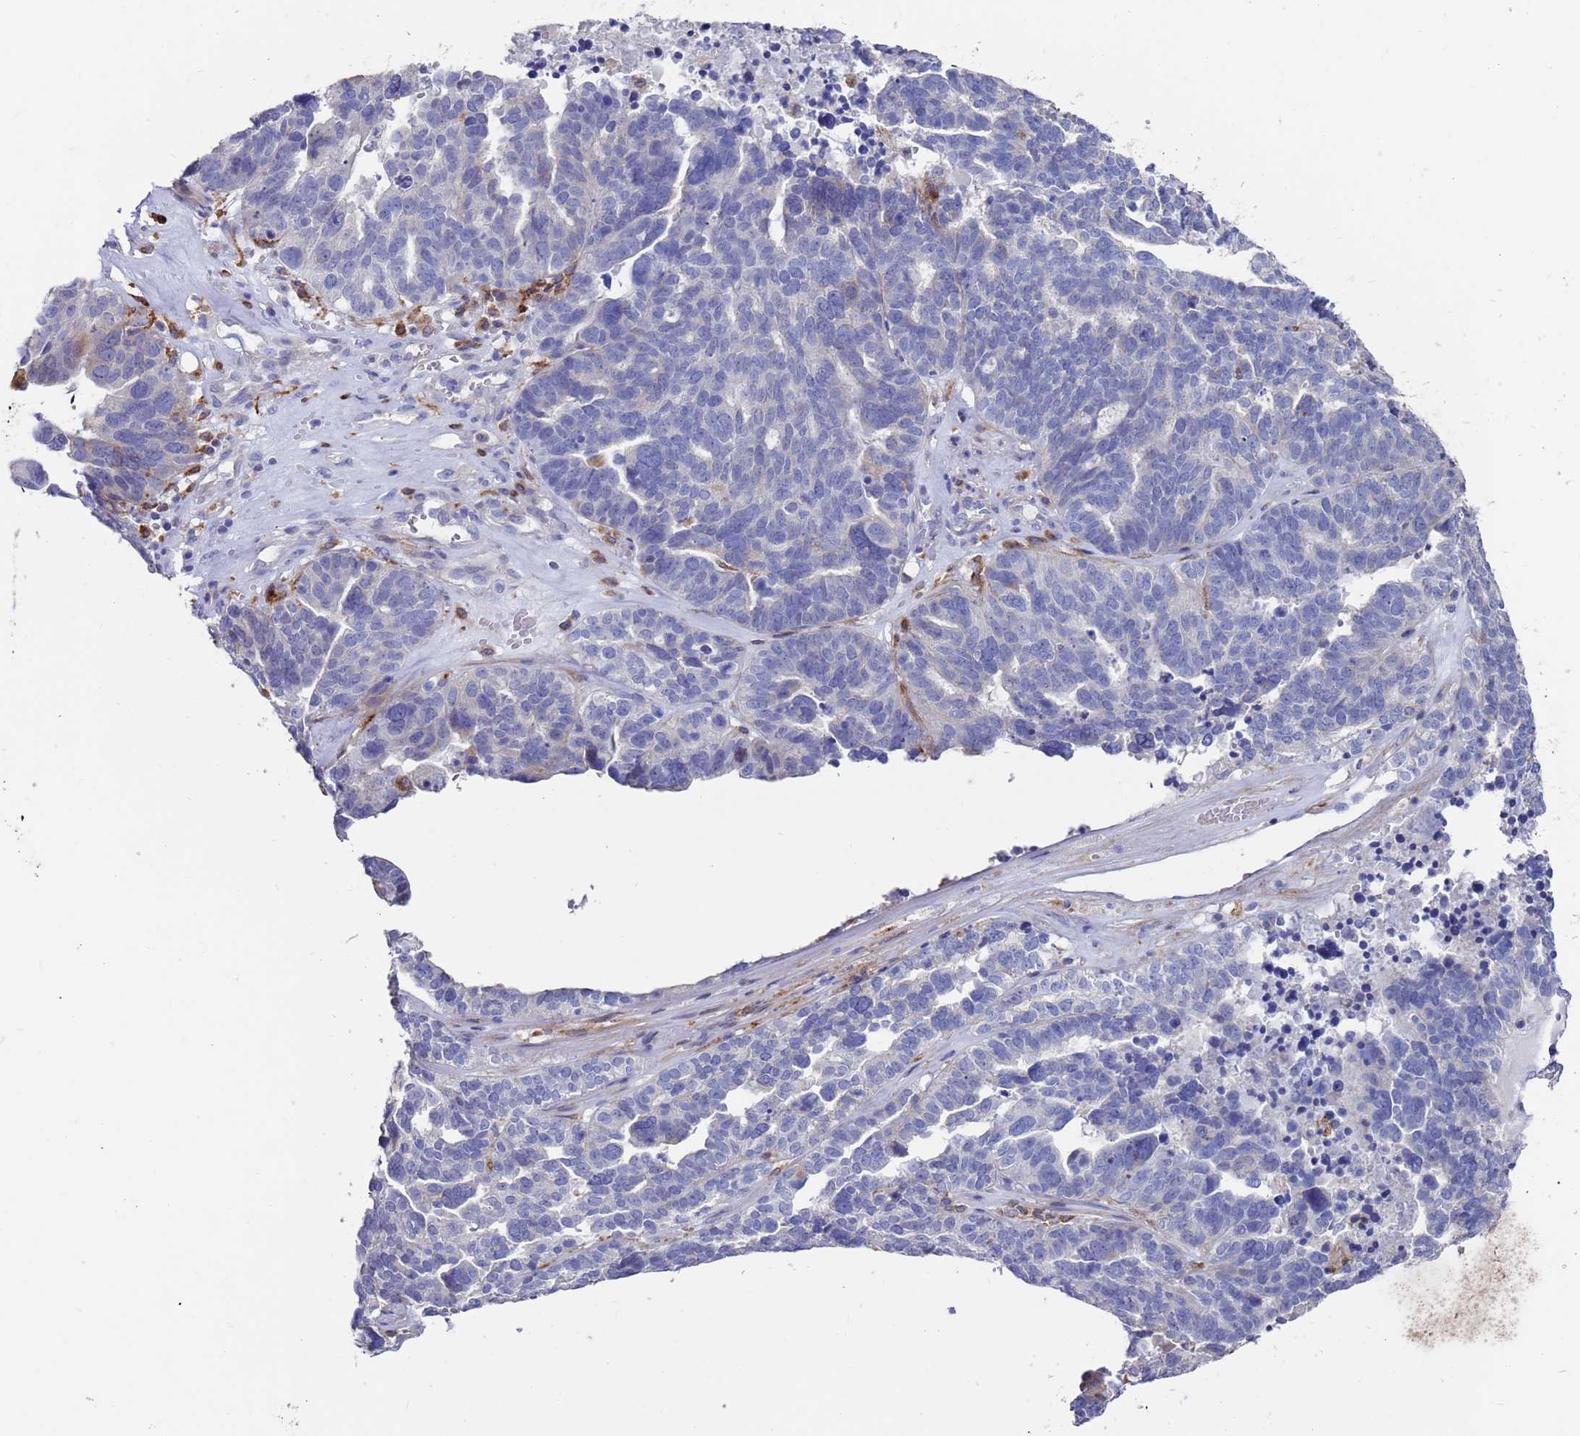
{"staining": {"intensity": "negative", "quantity": "none", "location": "none"}, "tissue": "ovarian cancer", "cell_type": "Tumor cells", "image_type": "cancer", "snomed": [{"axis": "morphology", "description": "Cystadenocarcinoma, serous, NOS"}, {"axis": "topography", "description": "Ovary"}], "caption": "The immunohistochemistry histopathology image has no significant expression in tumor cells of ovarian cancer tissue.", "gene": "GREB1L", "patient": {"sex": "female", "age": 59}}